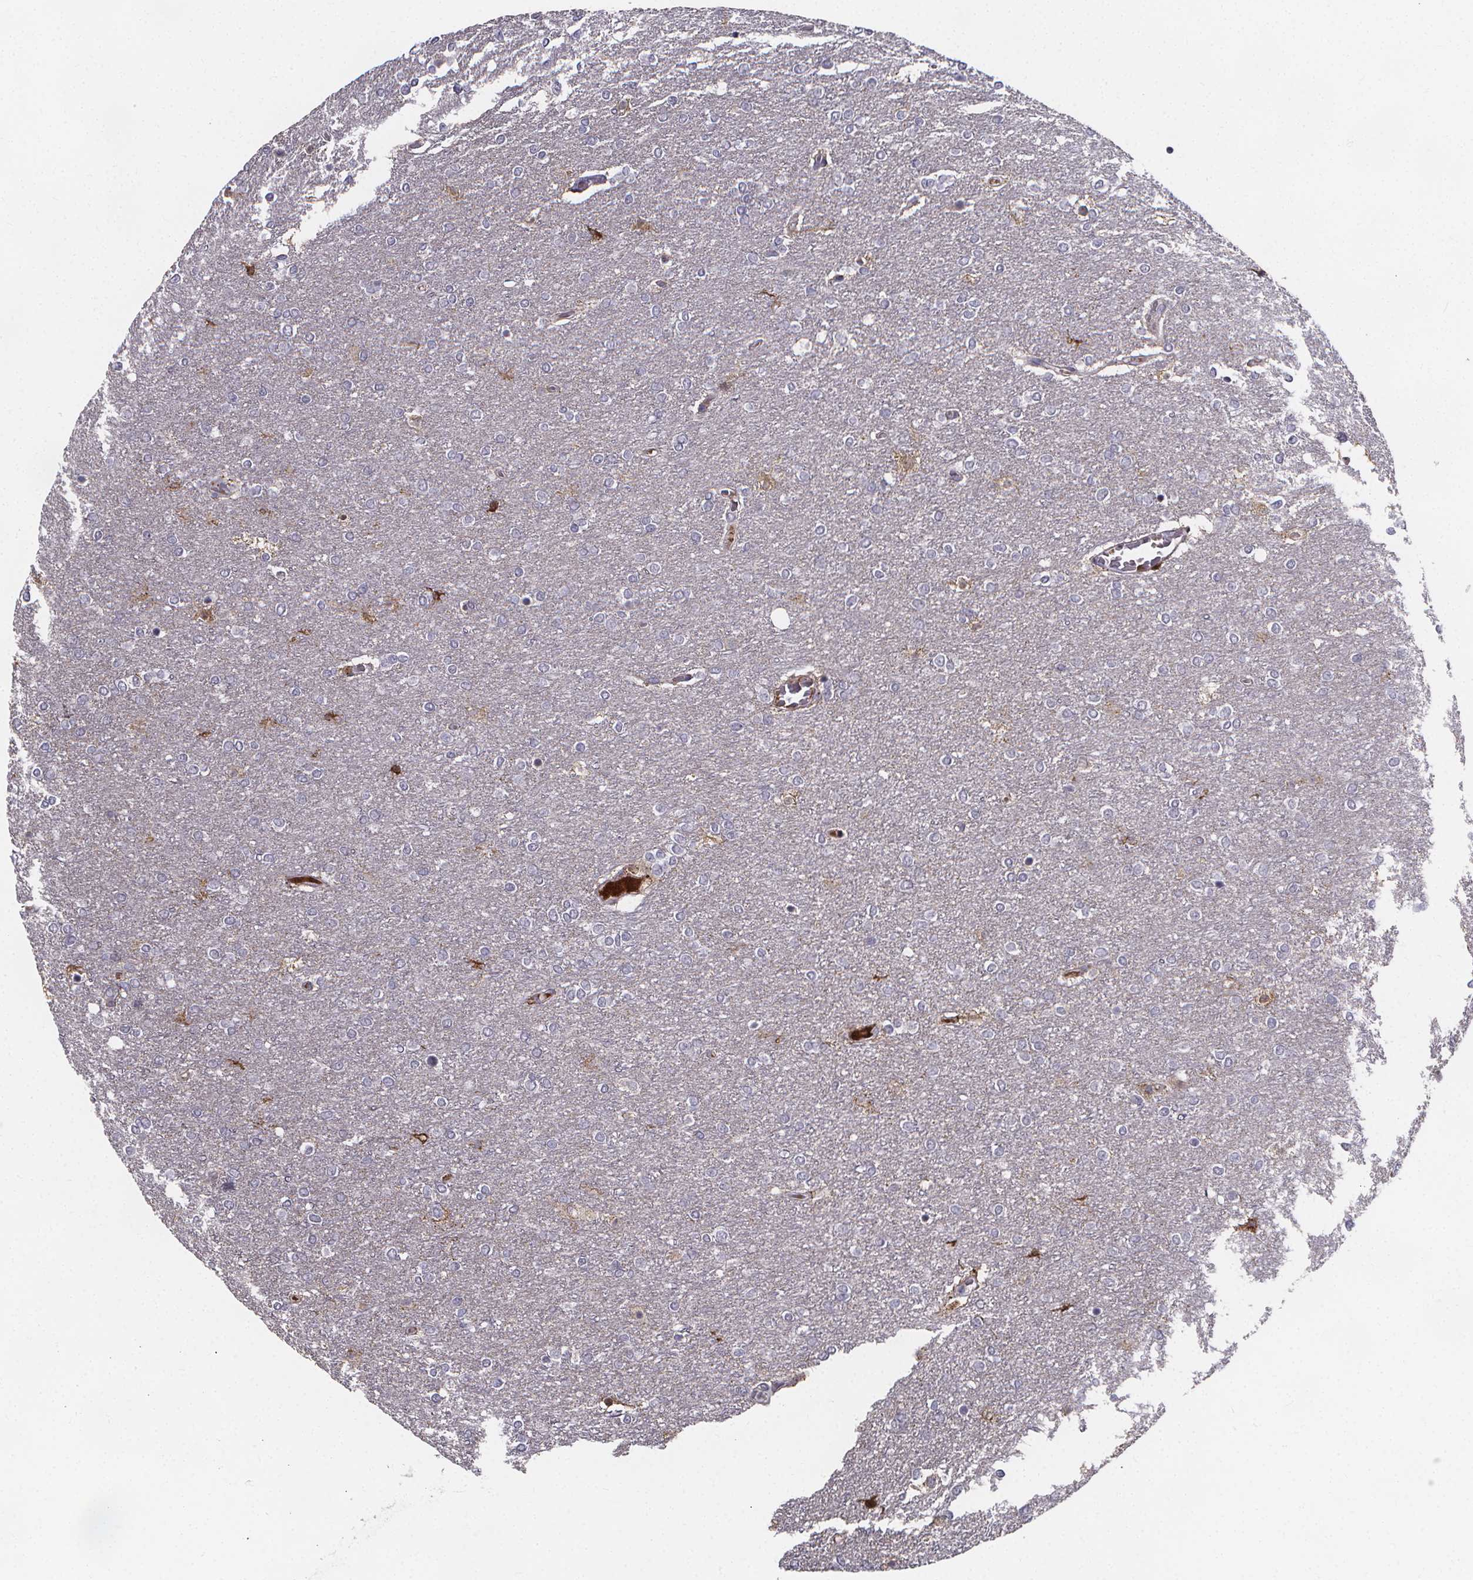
{"staining": {"intensity": "negative", "quantity": "none", "location": "none"}, "tissue": "glioma", "cell_type": "Tumor cells", "image_type": "cancer", "snomed": [{"axis": "morphology", "description": "Glioma, malignant, High grade"}, {"axis": "topography", "description": "Brain"}], "caption": "Glioma stained for a protein using immunohistochemistry (IHC) exhibits no positivity tumor cells.", "gene": "AGT", "patient": {"sex": "female", "age": 61}}